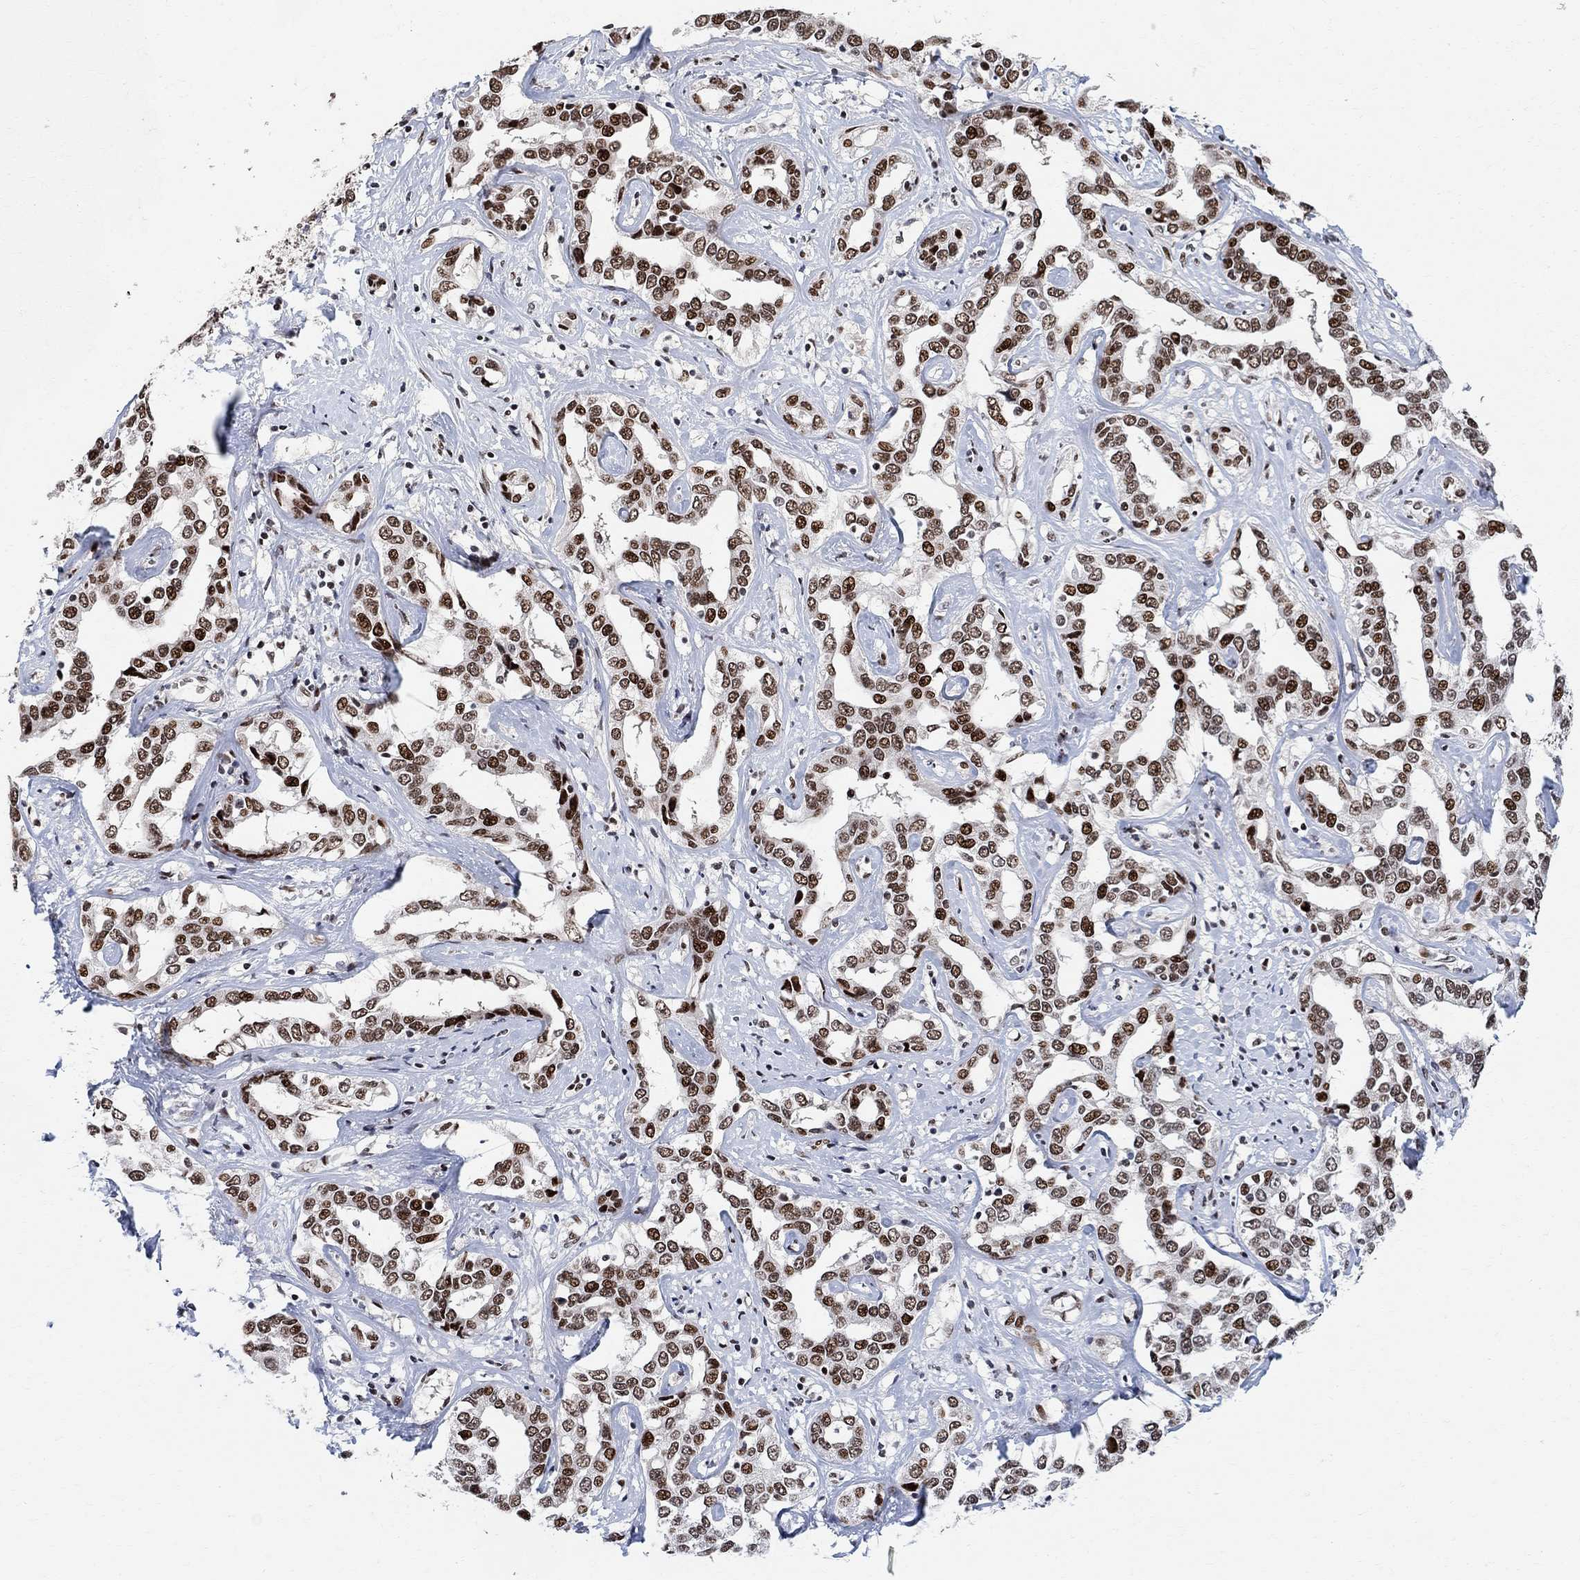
{"staining": {"intensity": "strong", "quantity": ">75%", "location": "nuclear"}, "tissue": "liver cancer", "cell_type": "Tumor cells", "image_type": "cancer", "snomed": [{"axis": "morphology", "description": "Cholangiocarcinoma"}, {"axis": "topography", "description": "Liver"}], "caption": "Tumor cells exhibit strong nuclear expression in approximately >75% of cells in liver cancer. (IHC, brightfield microscopy, high magnification).", "gene": "E4F1", "patient": {"sex": "male", "age": 59}}